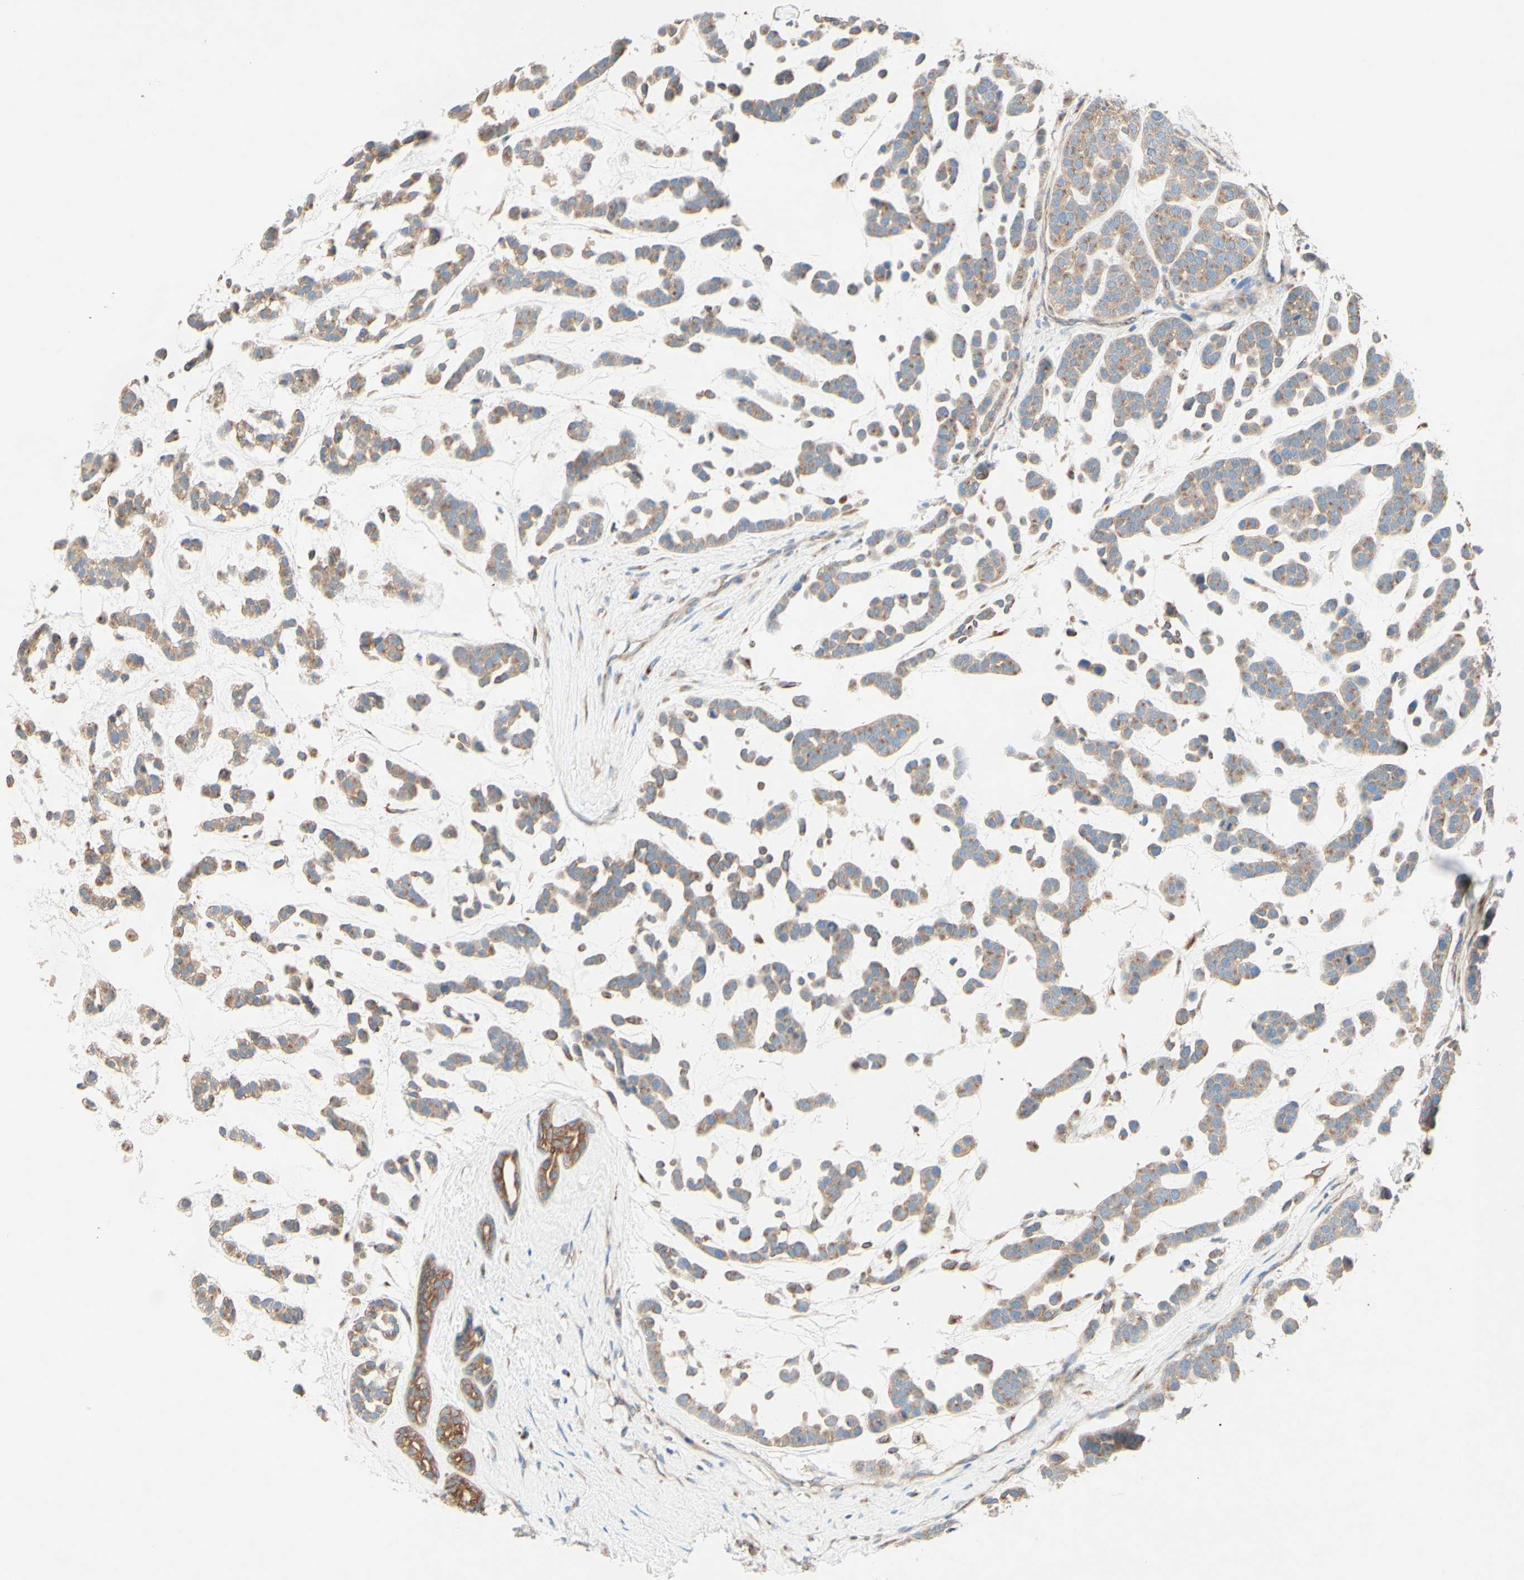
{"staining": {"intensity": "weak", "quantity": ">75%", "location": "cytoplasmic/membranous"}, "tissue": "head and neck cancer", "cell_type": "Tumor cells", "image_type": "cancer", "snomed": [{"axis": "morphology", "description": "Adenocarcinoma, NOS"}, {"axis": "morphology", "description": "Adenoma, NOS"}, {"axis": "topography", "description": "Head-Neck"}], "caption": "A micrograph showing weak cytoplasmic/membranous staining in about >75% of tumor cells in head and neck cancer (adenocarcinoma), as visualized by brown immunohistochemical staining.", "gene": "MTM1", "patient": {"sex": "female", "age": 55}}